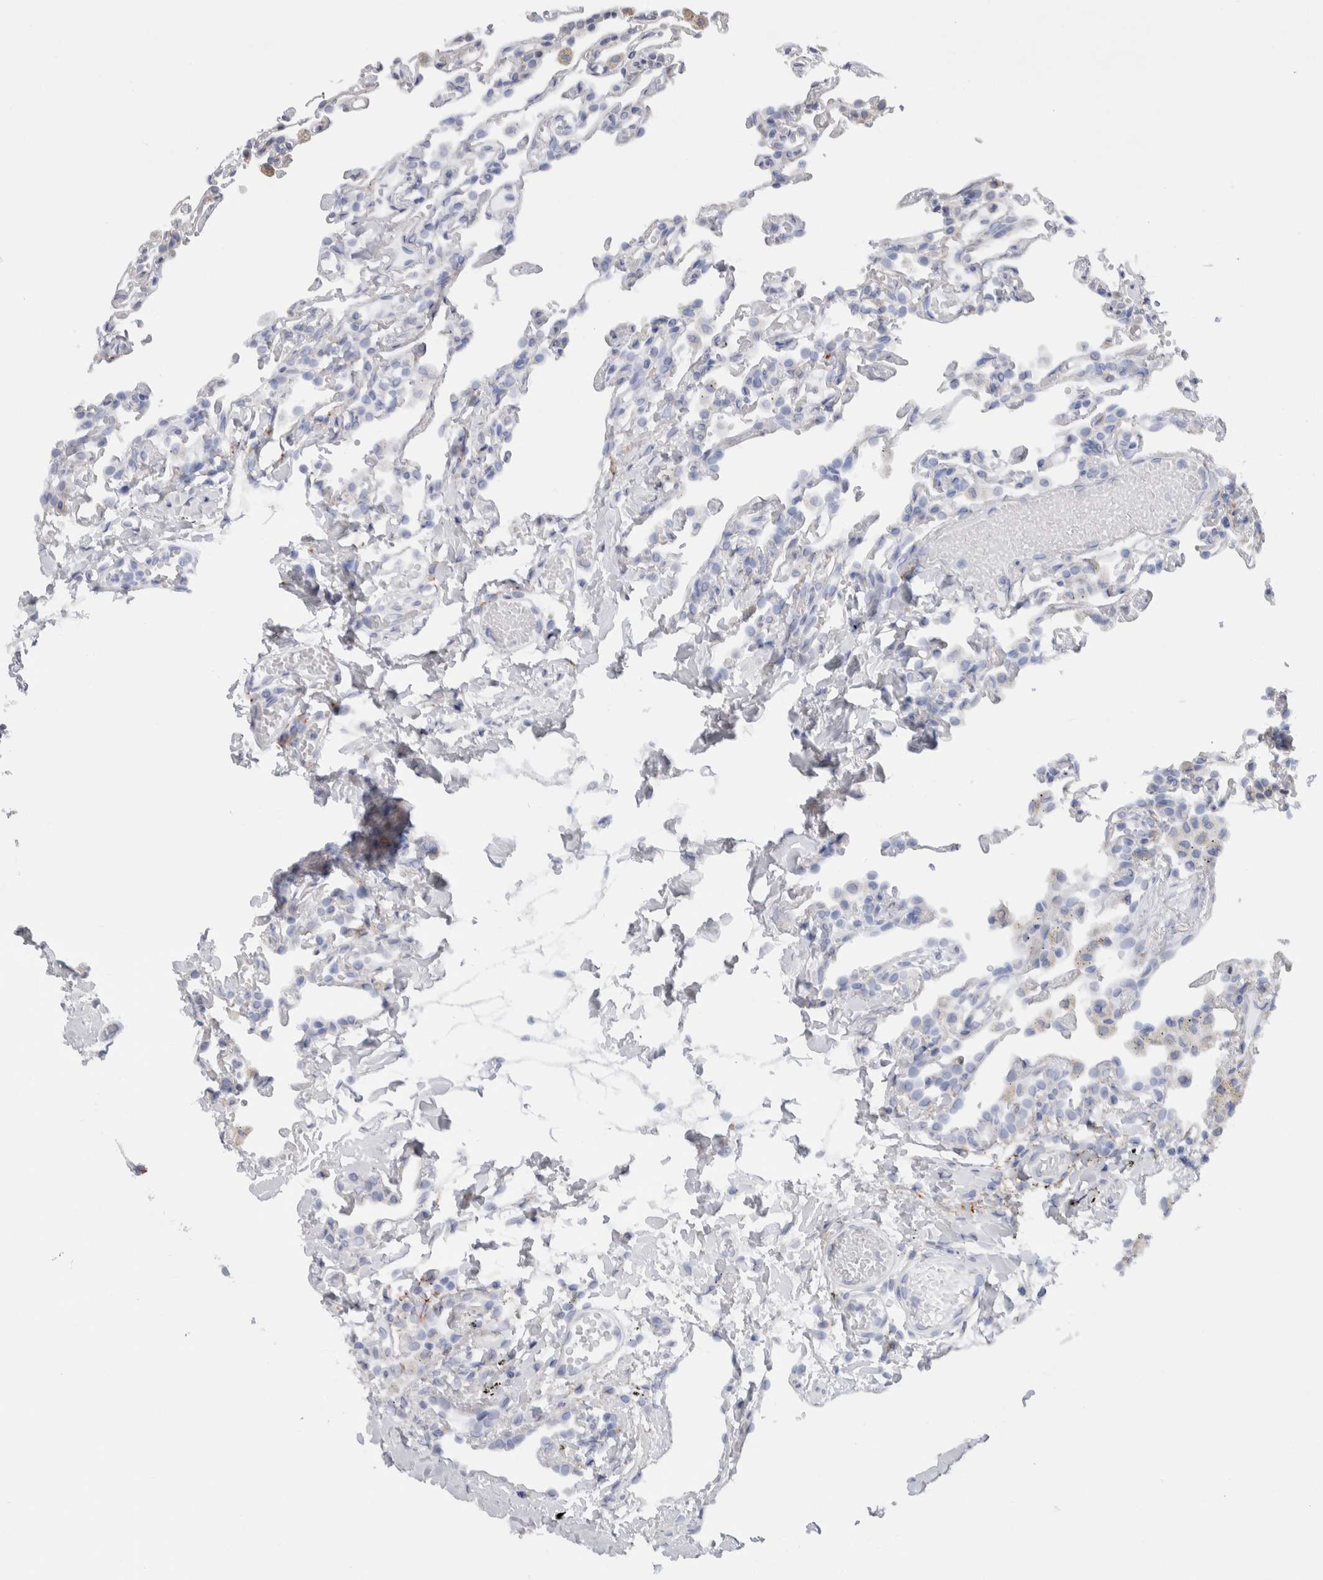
{"staining": {"intensity": "negative", "quantity": "none", "location": "none"}, "tissue": "lung", "cell_type": "Alveolar cells", "image_type": "normal", "snomed": [{"axis": "morphology", "description": "Normal tissue, NOS"}, {"axis": "topography", "description": "Lung"}], "caption": "Lung was stained to show a protein in brown. There is no significant staining in alveolar cells.", "gene": "ENGASE", "patient": {"sex": "male", "age": 21}}